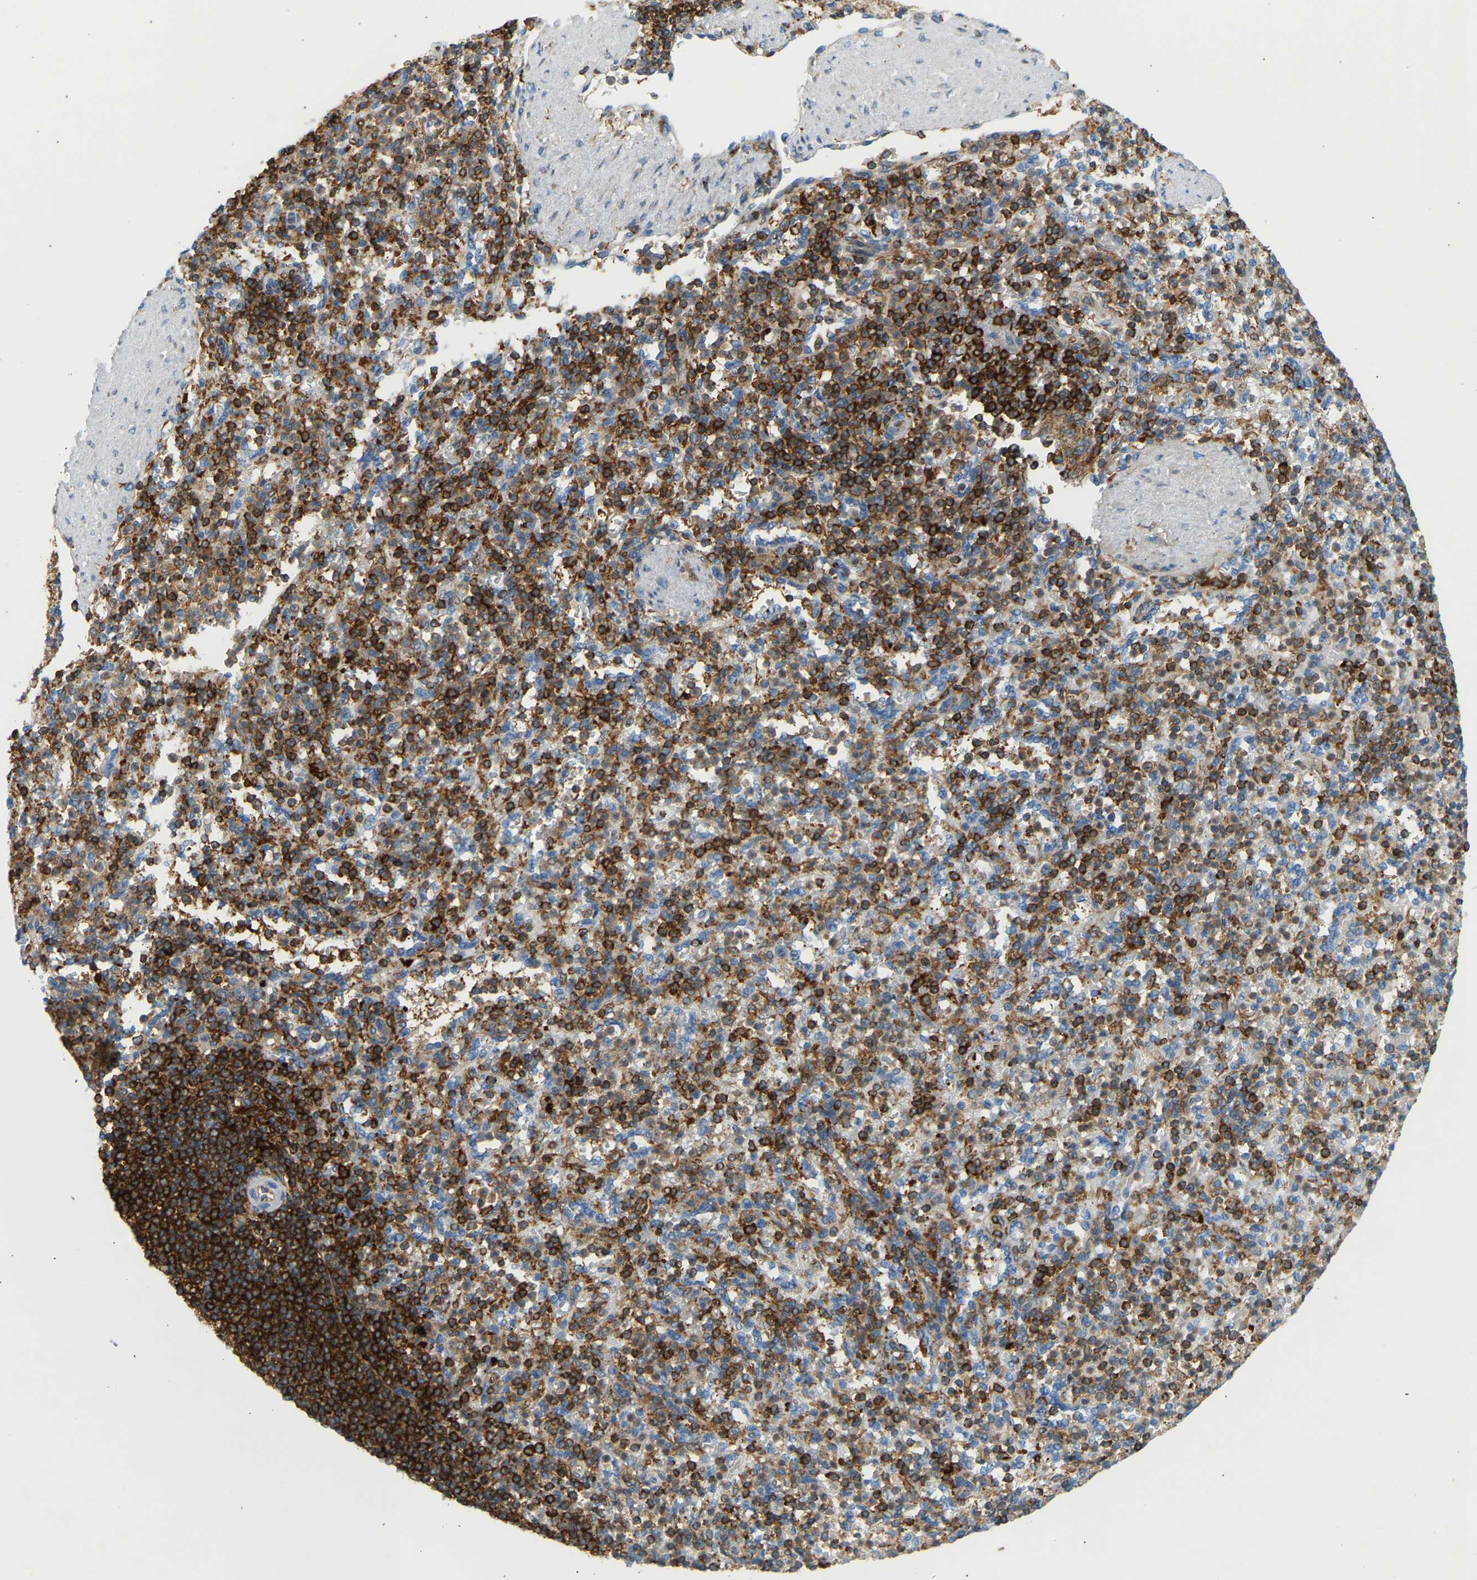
{"staining": {"intensity": "strong", "quantity": ">75%", "location": "cytoplasmic/membranous"}, "tissue": "spleen", "cell_type": "Cells in red pulp", "image_type": "normal", "snomed": [{"axis": "morphology", "description": "Normal tissue, NOS"}, {"axis": "topography", "description": "Spleen"}], "caption": "Spleen stained with DAB (3,3'-diaminobenzidine) IHC displays high levels of strong cytoplasmic/membranous positivity in approximately >75% of cells in red pulp. (DAB = brown stain, brightfield microscopy at high magnification).", "gene": "FNBP1", "patient": {"sex": "female", "age": 74}}